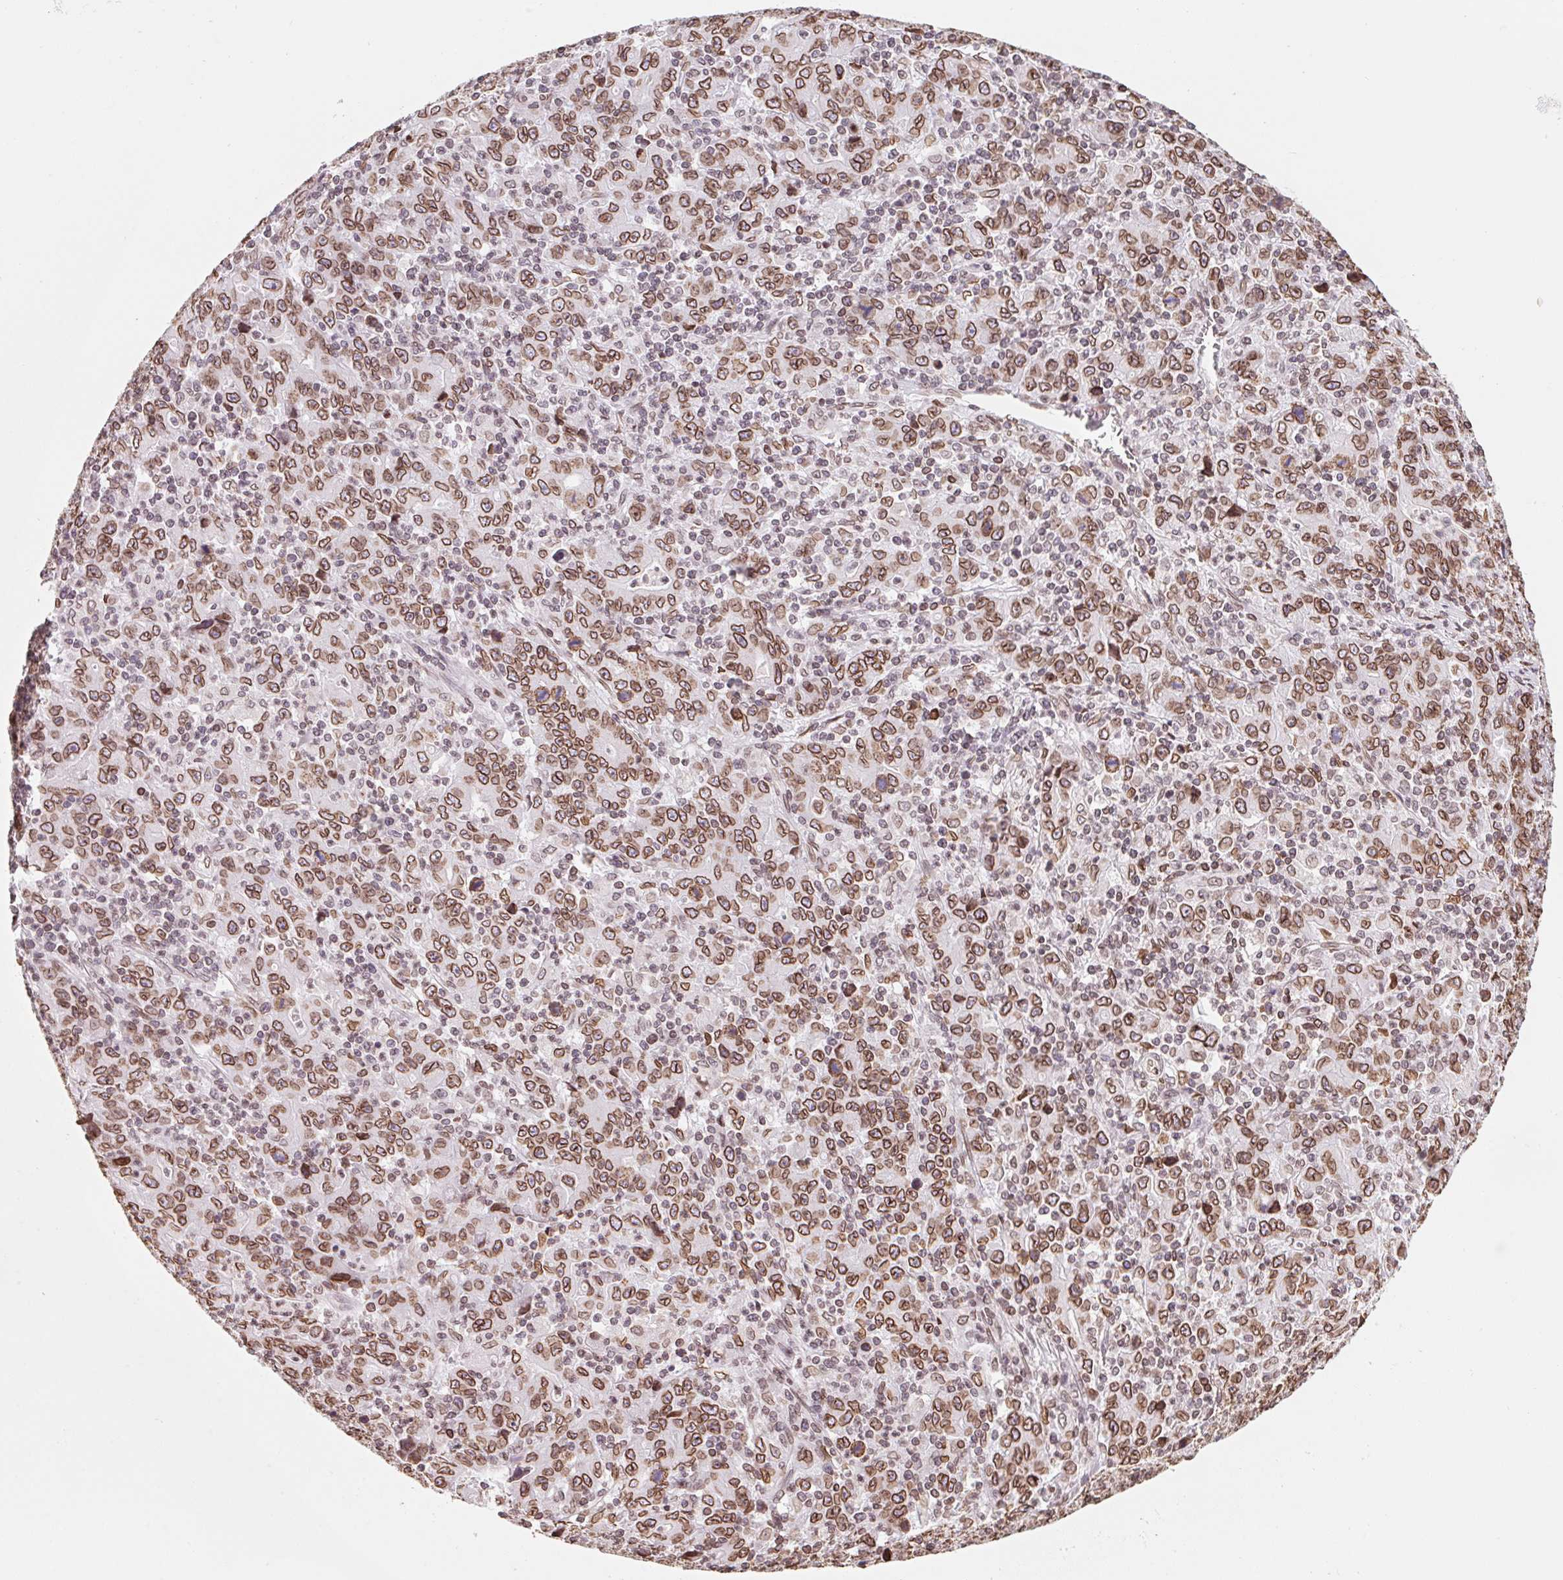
{"staining": {"intensity": "strong", "quantity": ">75%", "location": "cytoplasmic/membranous,nuclear"}, "tissue": "stomach cancer", "cell_type": "Tumor cells", "image_type": "cancer", "snomed": [{"axis": "morphology", "description": "Adenocarcinoma, NOS"}, {"axis": "topography", "description": "Stomach, upper"}], "caption": "Stomach cancer stained with DAB immunohistochemistry (IHC) exhibits high levels of strong cytoplasmic/membranous and nuclear expression in about >75% of tumor cells. (DAB (3,3'-diaminobenzidine) IHC, brown staining for protein, blue staining for nuclei).", "gene": "LMNB2", "patient": {"sex": "male", "age": 69}}